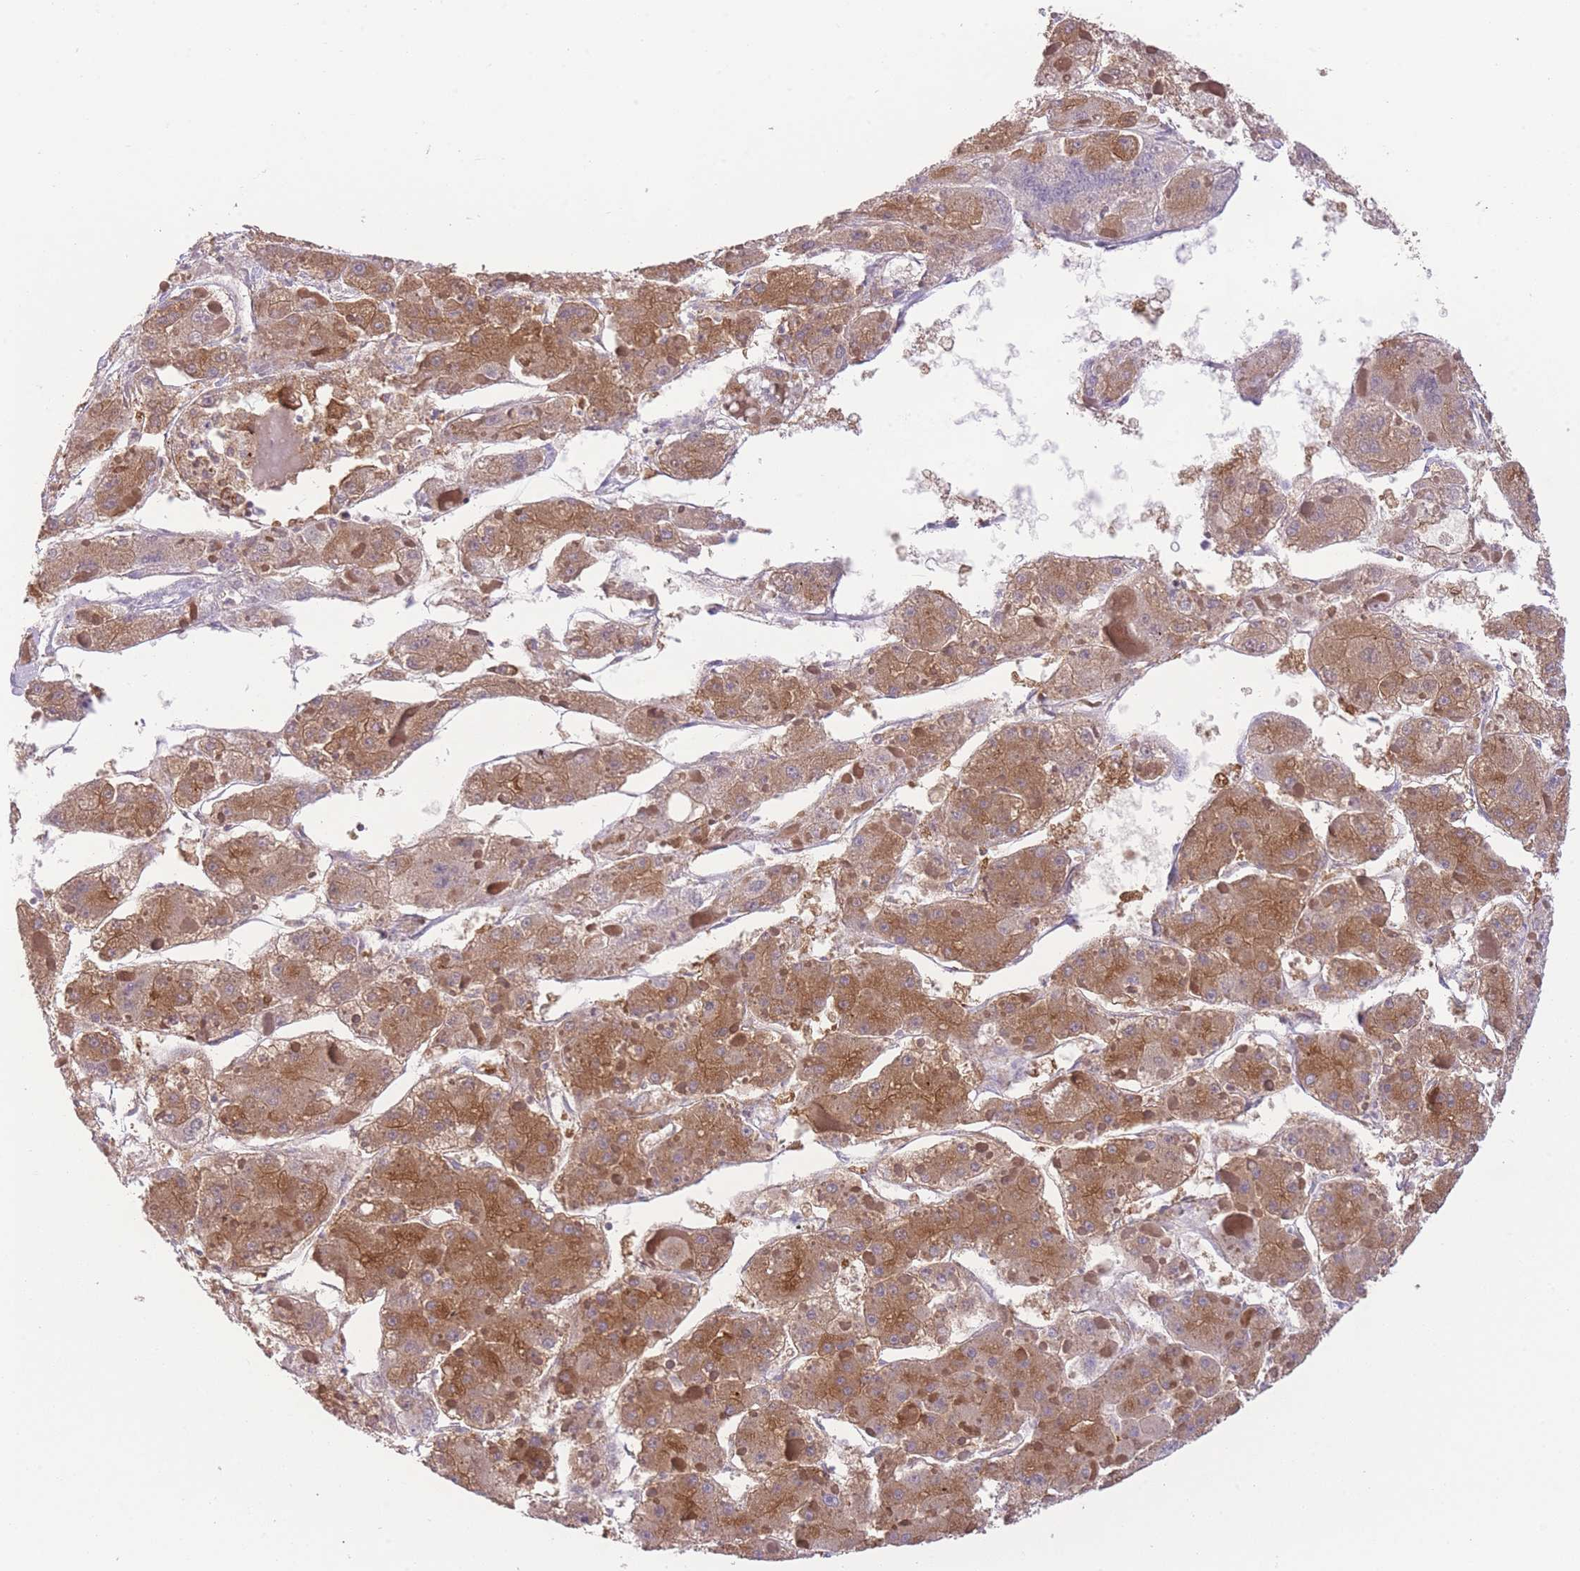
{"staining": {"intensity": "moderate", "quantity": ">75%", "location": "cytoplasmic/membranous"}, "tissue": "liver cancer", "cell_type": "Tumor cells", "image_type": "cancer", "snomed": [{"axis": "morphology", "description": "Carcinoma, Hepatocellular, NOS"}, {"axis": "topography", "description": "Liver"}], "caption": "Tumor cells exhibit medium levels of moderate cytoplasmic/membranous staining in about >75% of cells in human liver cancer (hepatocellular carcinoma). The staining is performed using DAB (3,3'-diaminobenzidine) brown chromogen to label protein expression. The nuclei are counter-stained blue using hematoxylin.", "gene": "PRKAR1A", "patient": {"sex": "female", "age": 73}}